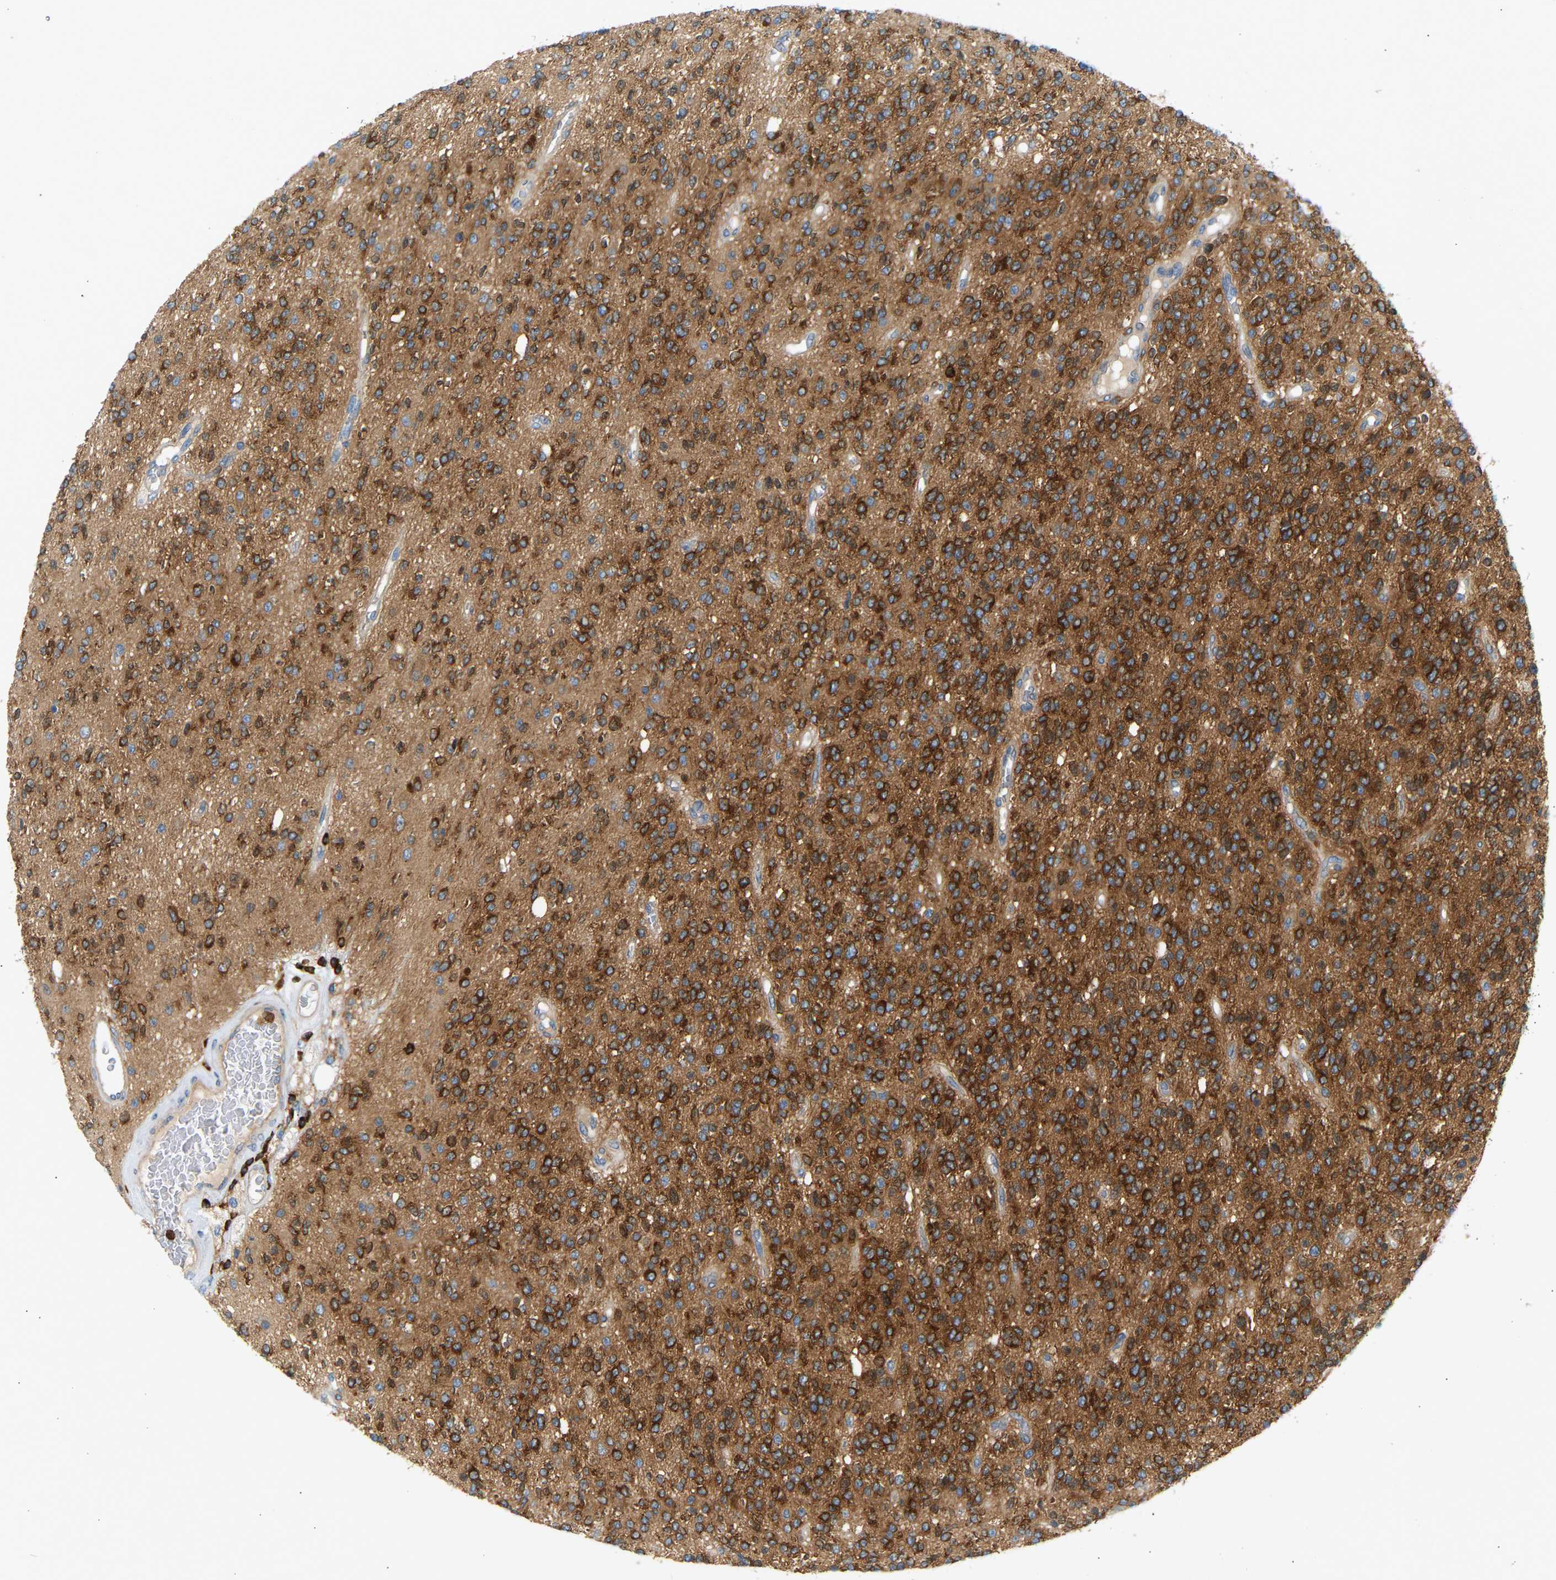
{"staining": {"intensity": "strong", "quantity": ">75%", "location": "cytoplasmic/membranous"}, "tissue": "glioma", "cell_type": "Tumor cells", "image_type": "cancer", "snomed": [{"axis": "morphology", "description": "Glioma, malignant, High grade"}, {"axis": "topography", "description": "Brain"}], "caption": "This histopathology image exhibits immunohistochemistry staining of human malignant glioma (high-grade), with high strong cytoplasmic/membranous positivity in about >75% of tumor cells.", "gene": "FNBP1", "patient": {"sex": "male", "age": 34}}